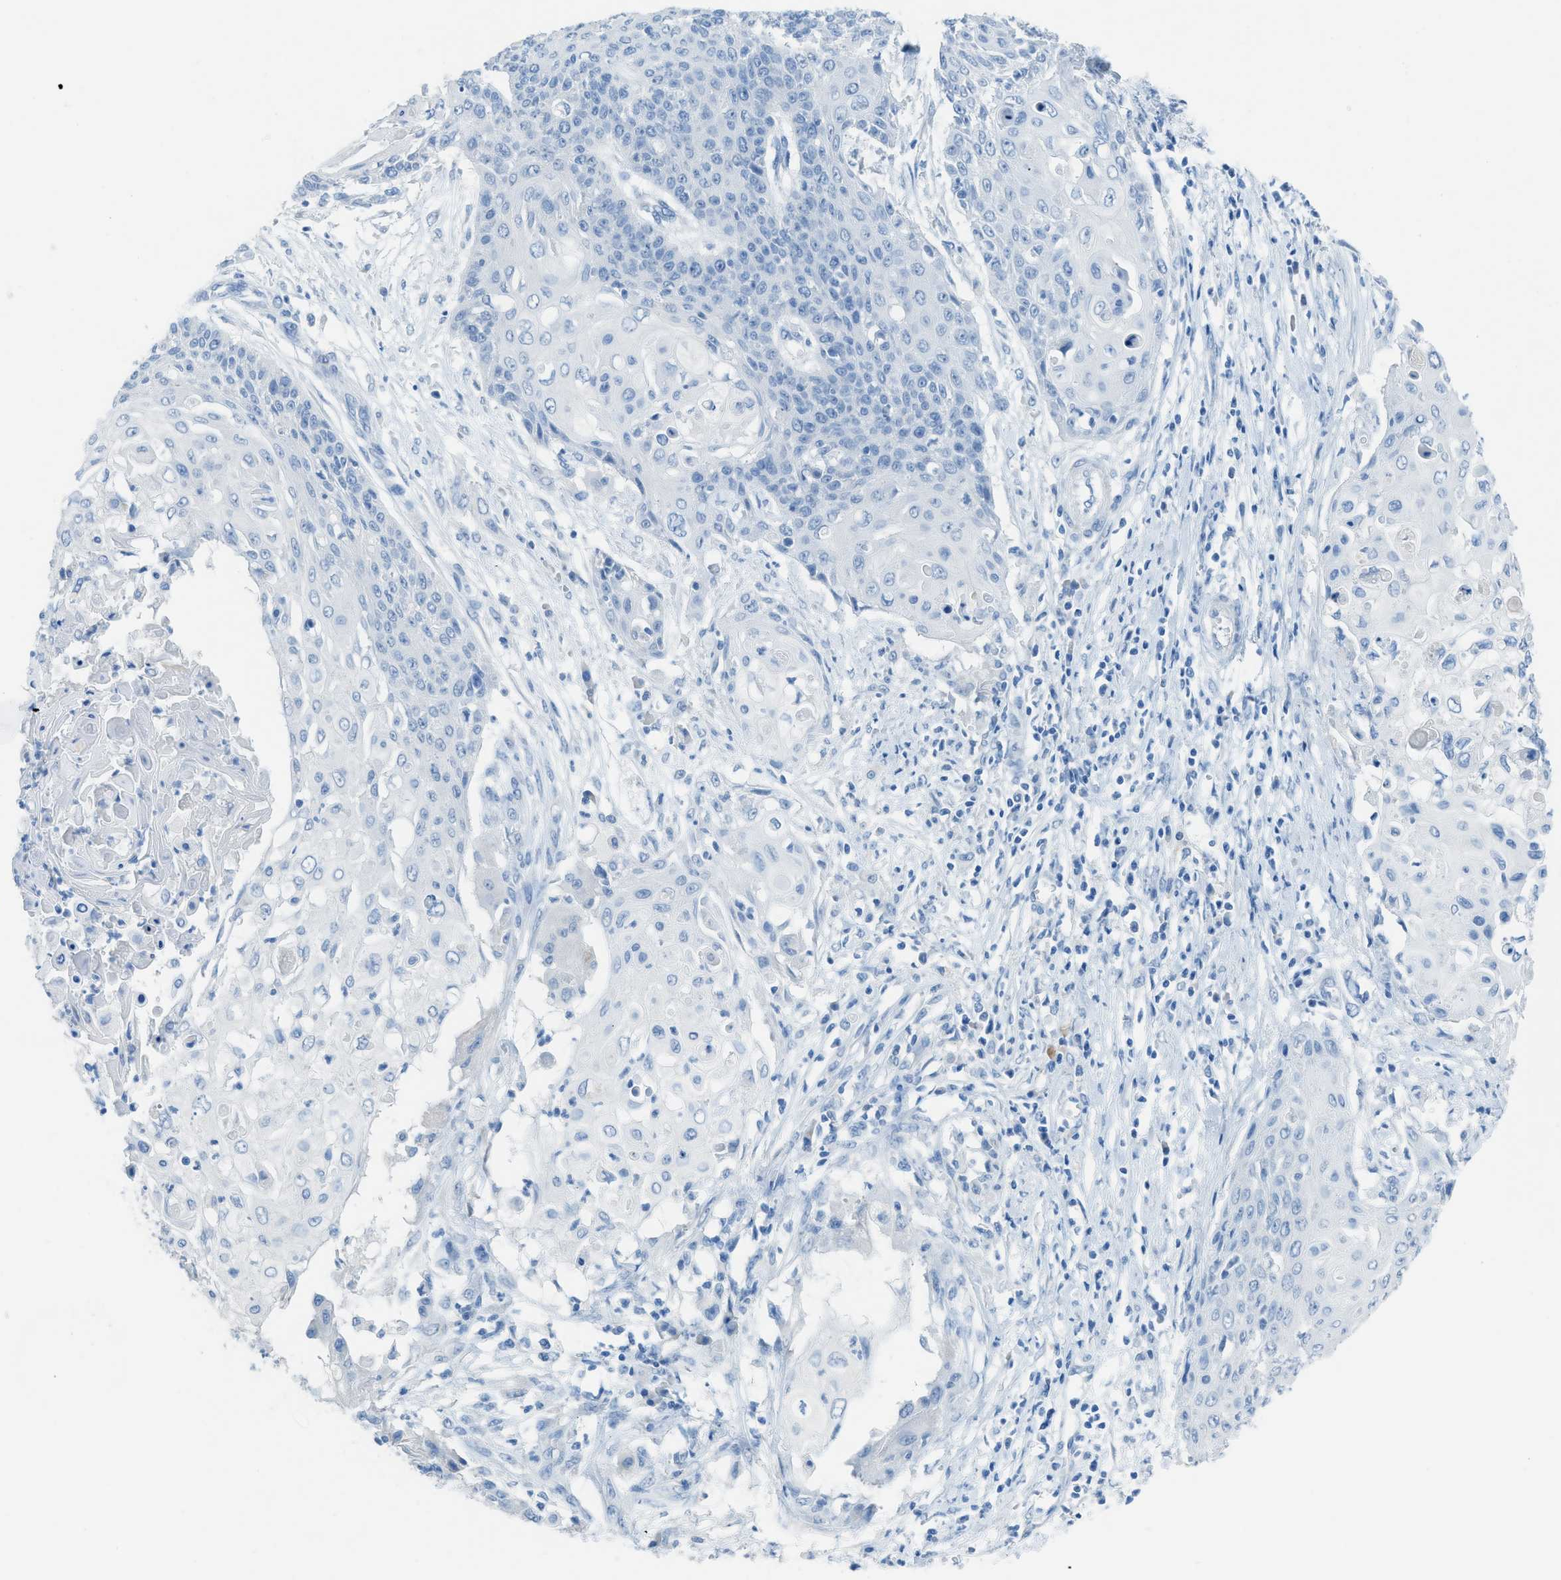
{"staining": {"intensity": "negative", "quantity": "none", "location": "none"}, "tissue": "cervical cancer", "cell_type": "Tumor cells", "image_type": "cancer", "snomed": [{"axis": "morphology", "description": "Squamous cell carcinoma, NOS"}, {"axis": "topography", "description": "Cervix"}], "caption": "IHC of human squamous cell carcinoma (cervical) displays no expression in tumor cells.", "gene": "ACAN", "patient": {"sex": "female", "age": 39}}